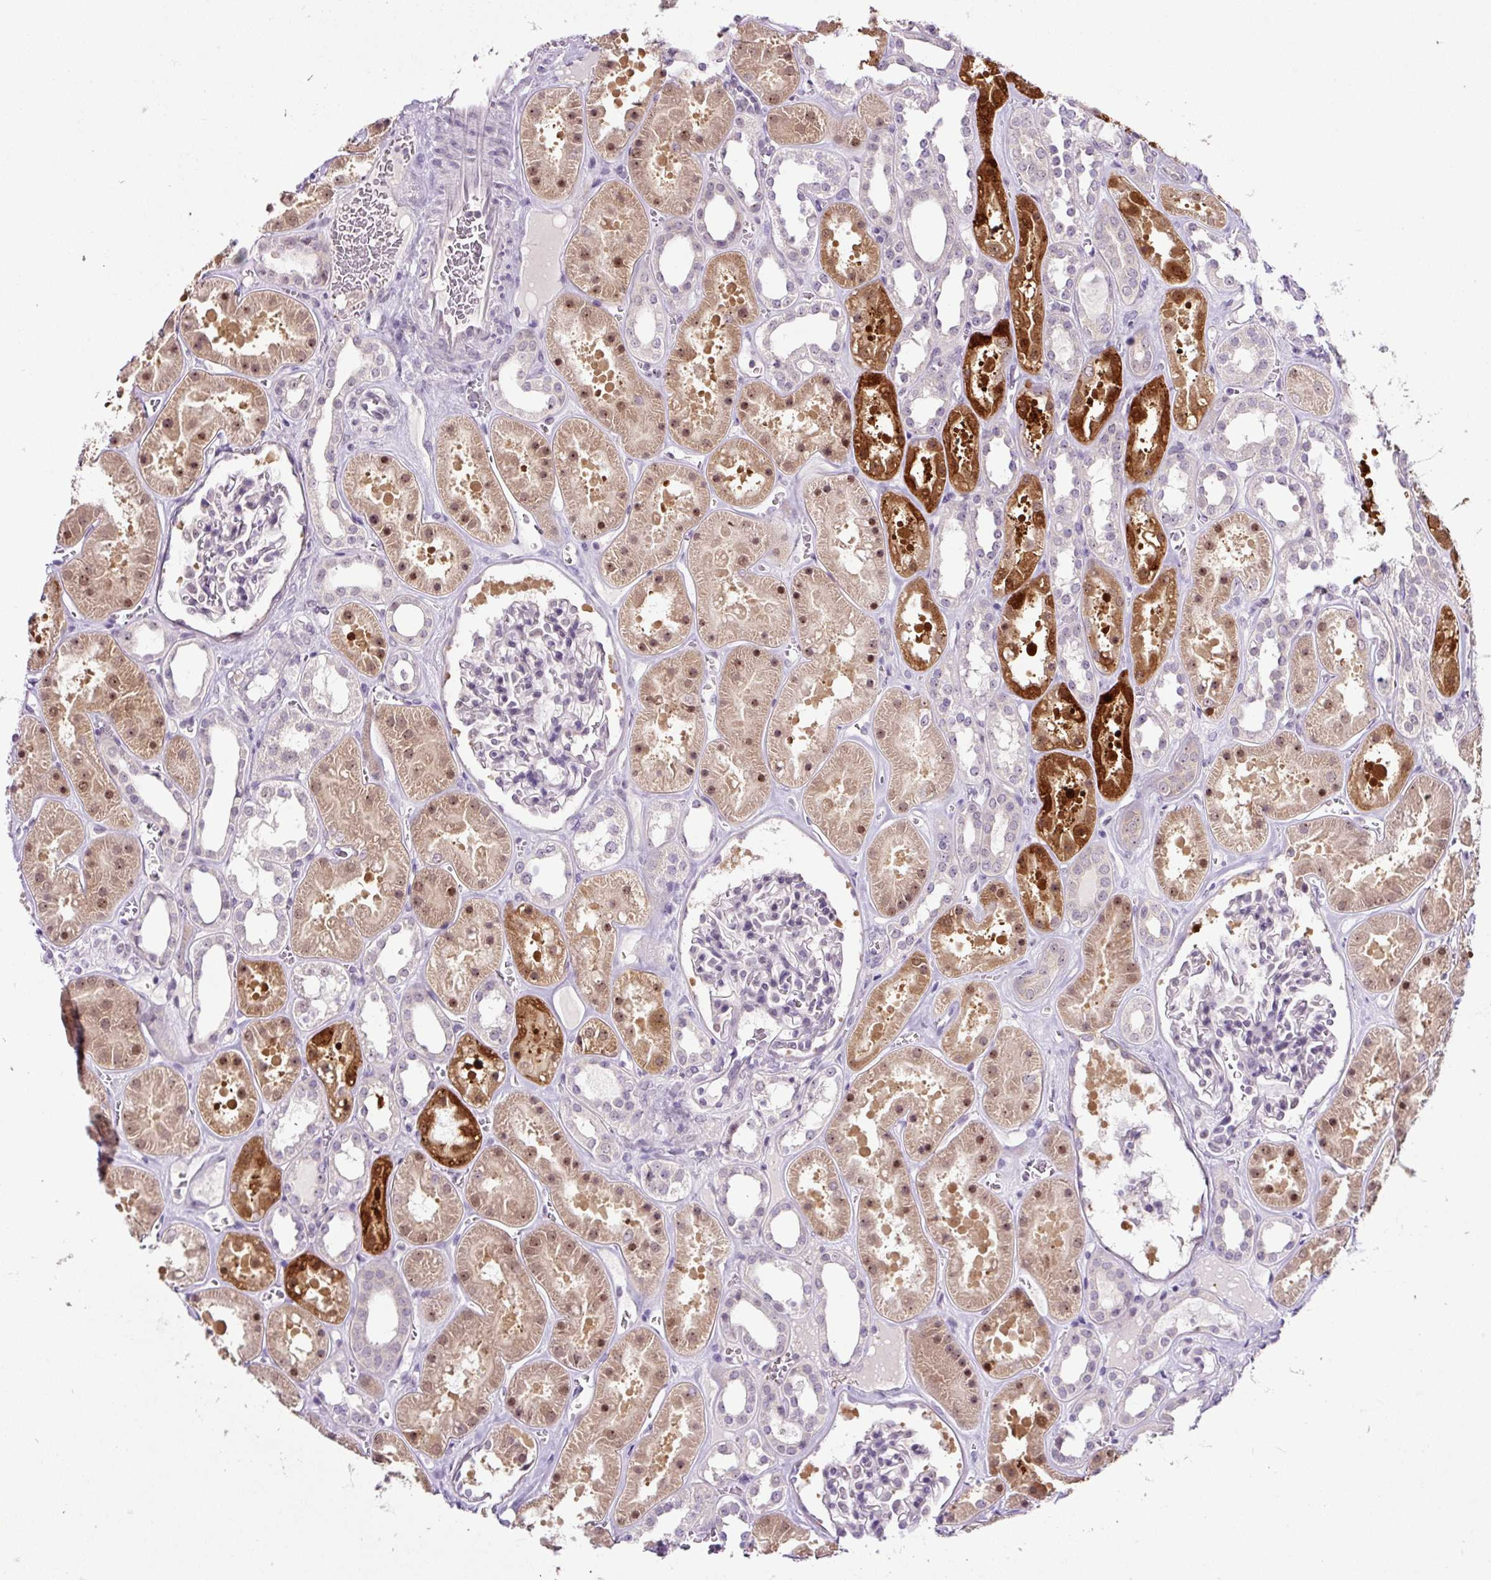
{"staining": {"intensity": "negative", "quantity": "none", "location": "none"}, "tissue": "kidney", "cell_type": "Cells in glomeruli", "image_type": "normal", "snomed": [{"axis": "morphology", "description": "Normal tissue, NOS"}, {"axis": "topography", "description": "Kidney"}], "caption": "This is an immunohistochemistry (IHC) histopathology image of normal kidney. There is no expression in cells in glomeruli.", "gene": "NOM1", "patient": {"sex": "female", "age": 41}}